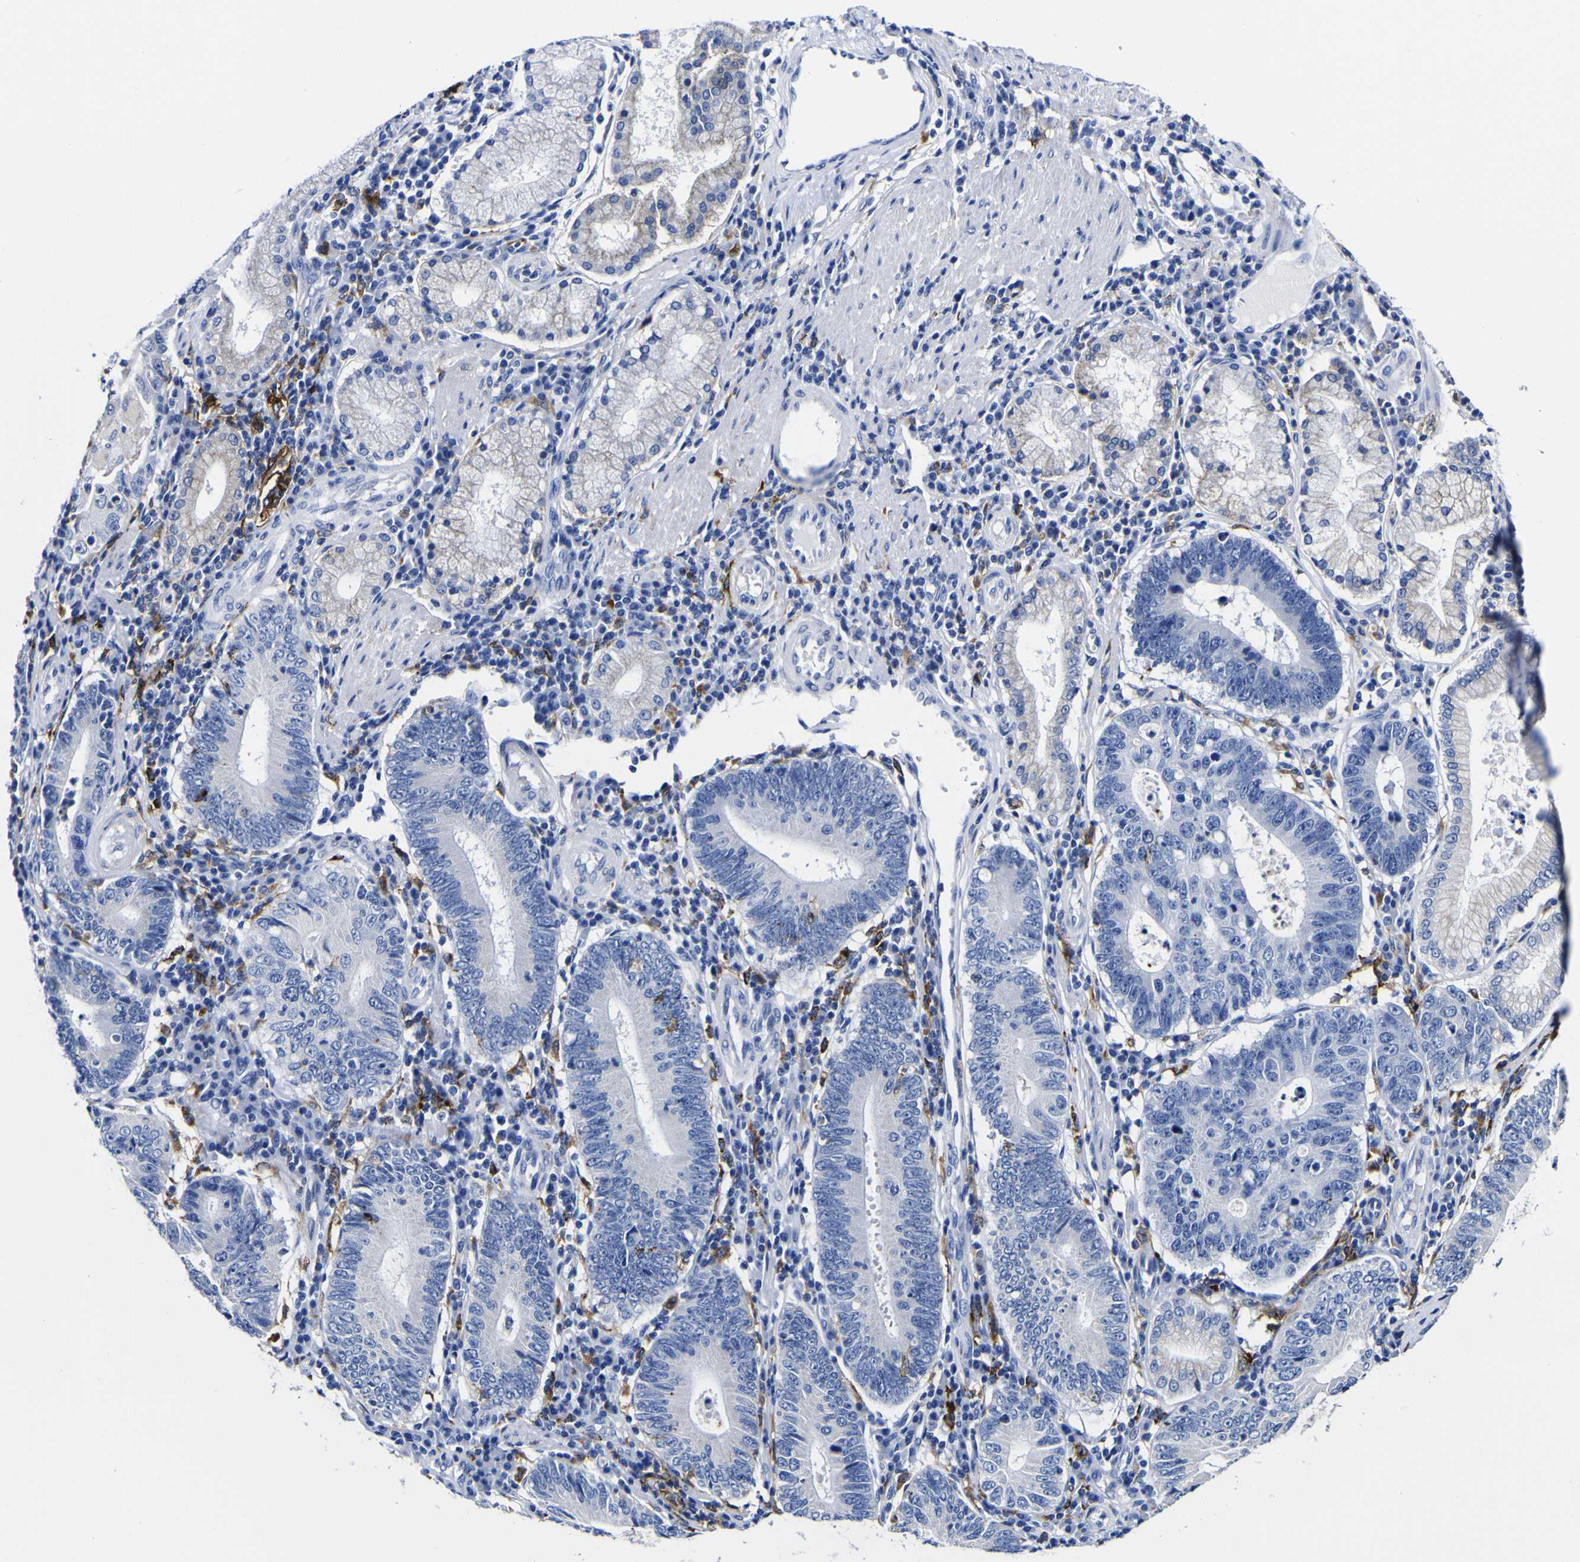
{"staining": {"intensity": "negative", "quantity": "none", "location": "none"}, "tissue": "stomach cancer", "cell_type": "Tumor cells", "image_type": "cancer", "snomed": [{"axis": "morphology", "description": "Adenocarcinoma, NOS"}, {"axis": "topography", "description": "Stomach"}], "caption": "Immunohistochemistry of human adenocarcinoma (stomach) exhibits no staining in tumor cells.", "gene": "HLA-DQA1", "patient": {"sex": "male", "age": 59}}